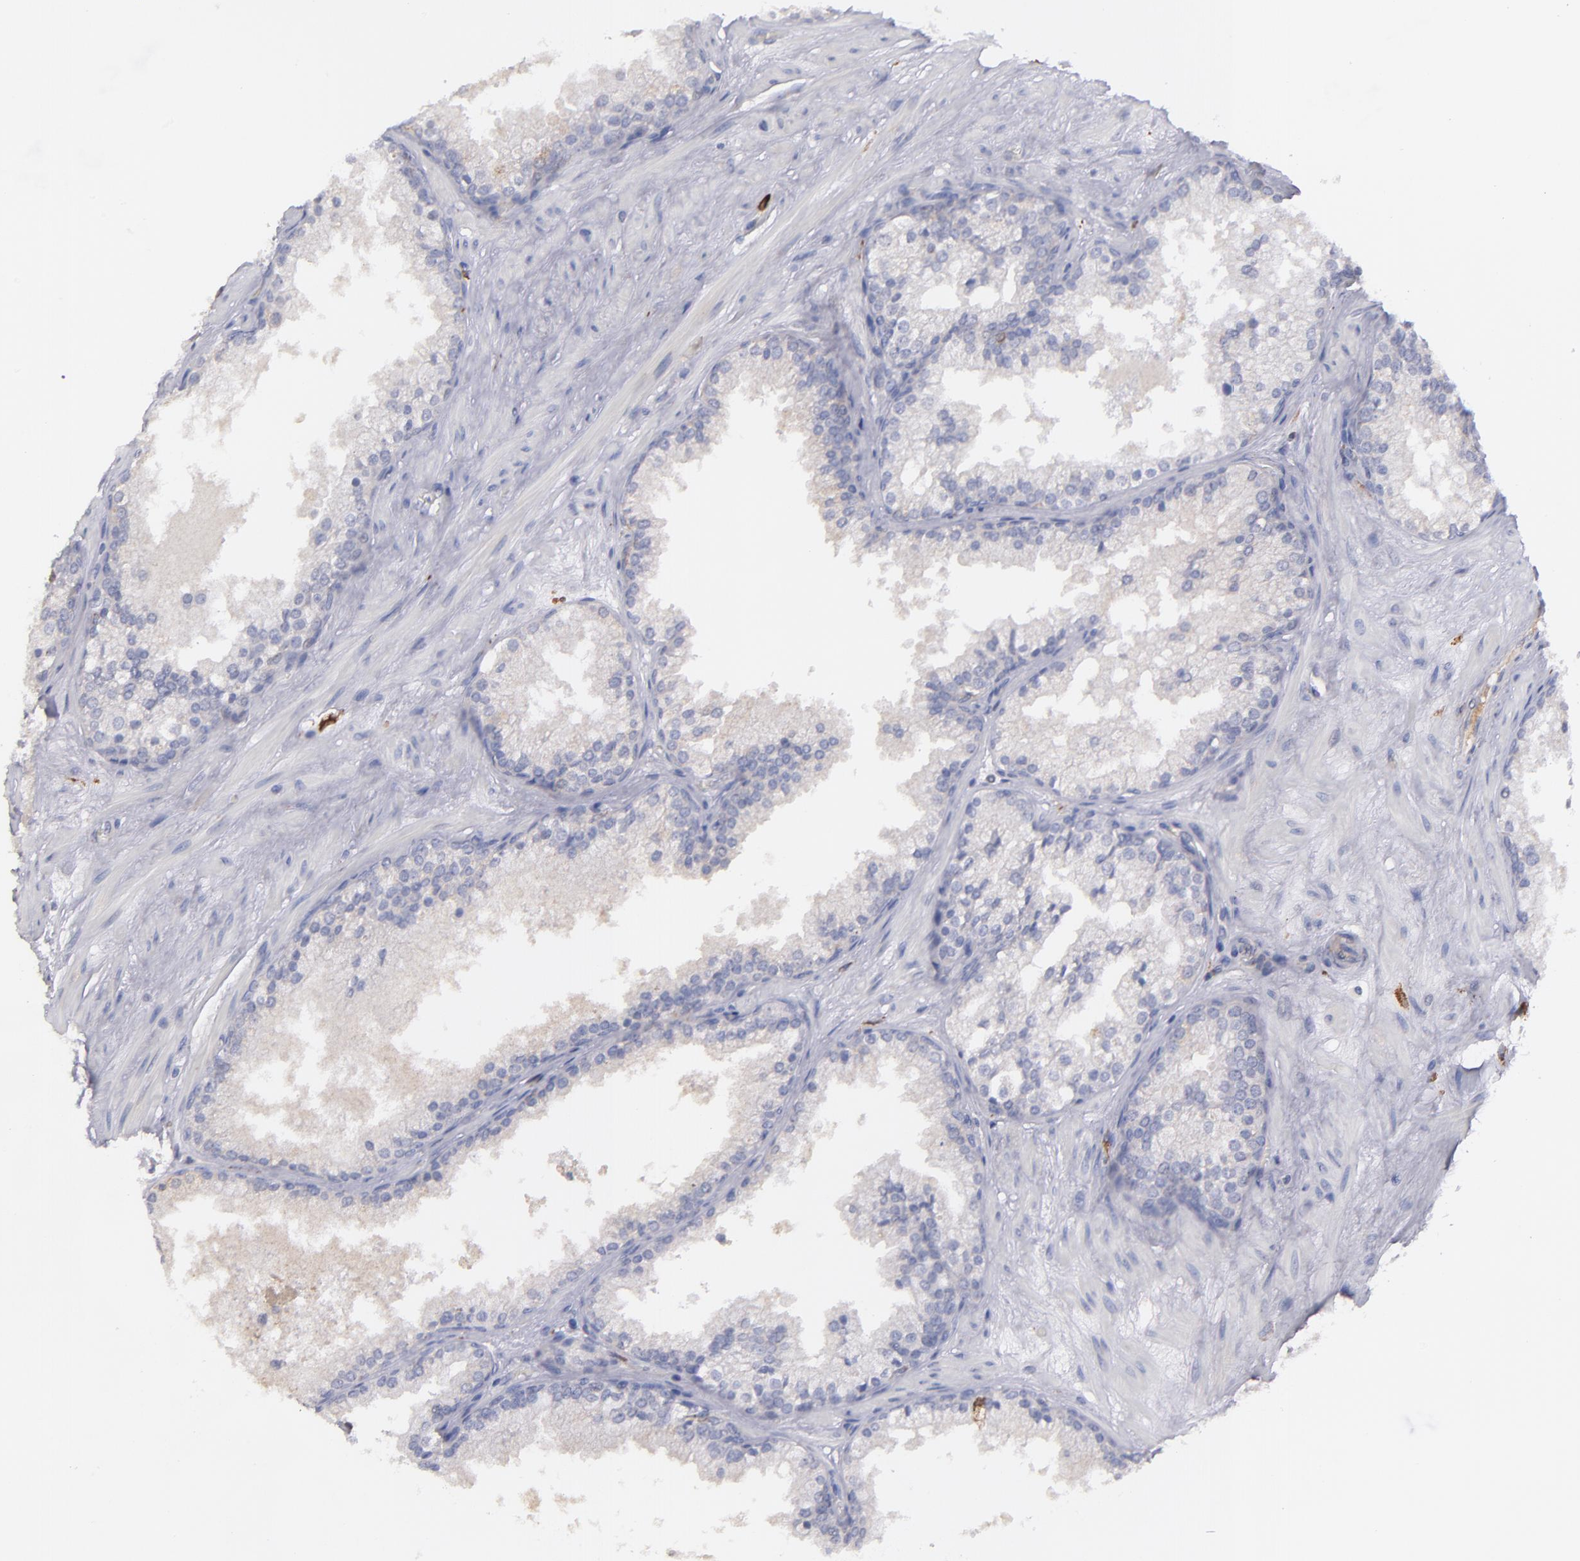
{"staining": {"intensity": "weak", "quantity": "<25%", "location": "cytoplasmic/membranous"}, "tissue": "prostate cancer", "cell_type": "Tumor cells", "image_type": "cancer", "snomed": [{"axis": "morphology", "description": "Adenocarcinoma, Medium grade"}, {"axis": "topography", "description": "Prostate"}], "caption": "Prostate cancer stained for a protein using IHC reveals no expression tumor cells.", "gene": "C1QA", "patient": {"sex": "male", "age": 60}}